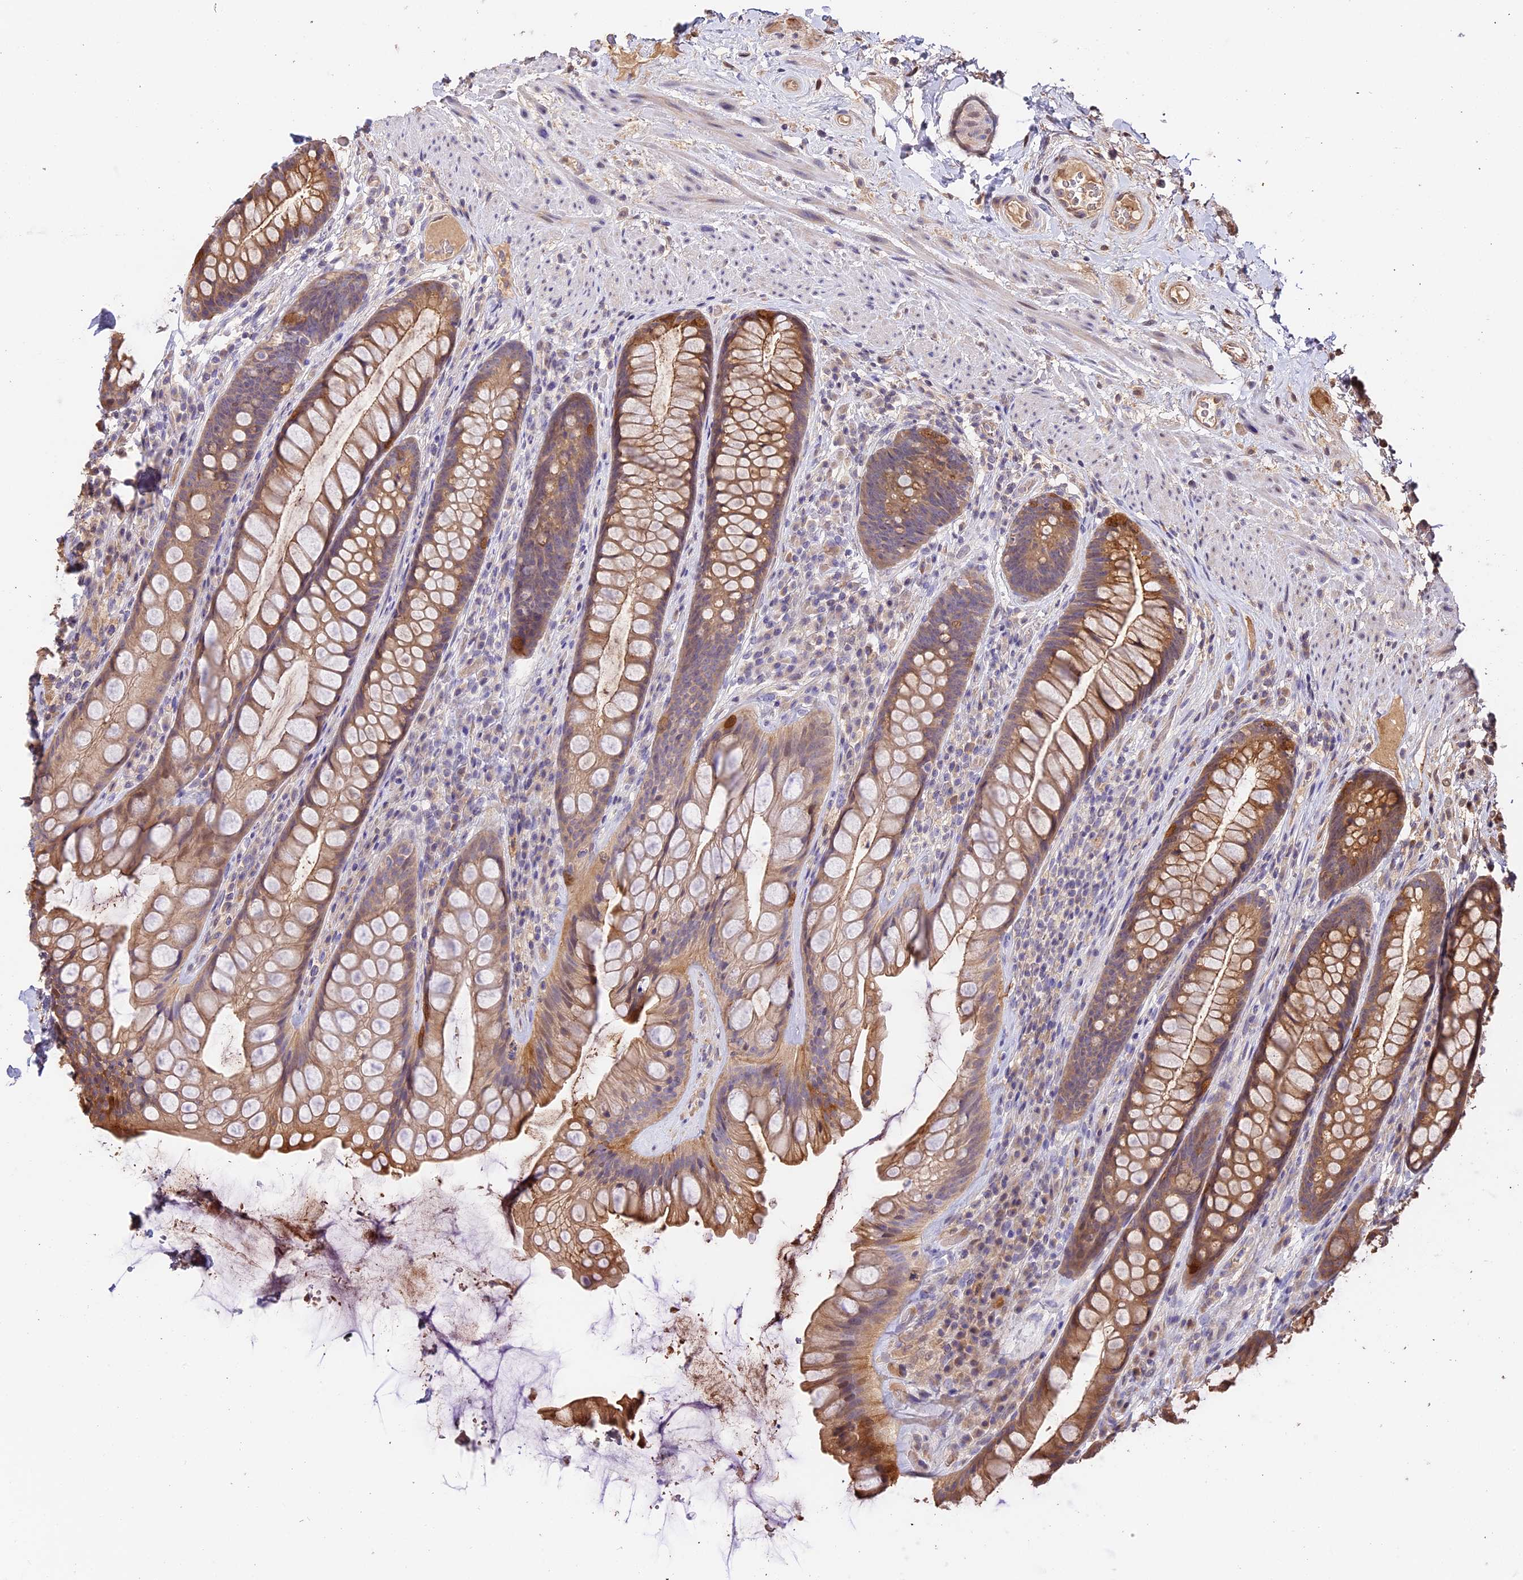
{"staining": {"intensity": "moderate", "quantity": ">75%", "location": "cytoplasmic/membranous"}, "tissue": "rectum", "cell_type": "Glandular cells", "image_type": "normal", "snomed": [{"axis": "morphology", "description": "Normal tissue, NOS"}, {"axis": "topography", "description": "Rectum"}], "caption": "Rectum stained with a brown dye shows moderate cytoplasmic/membranous positive positivity in about >75% of glandular cells.", "gene": "PPP1R37", "patient": {"sex": "male", "age": 74}}